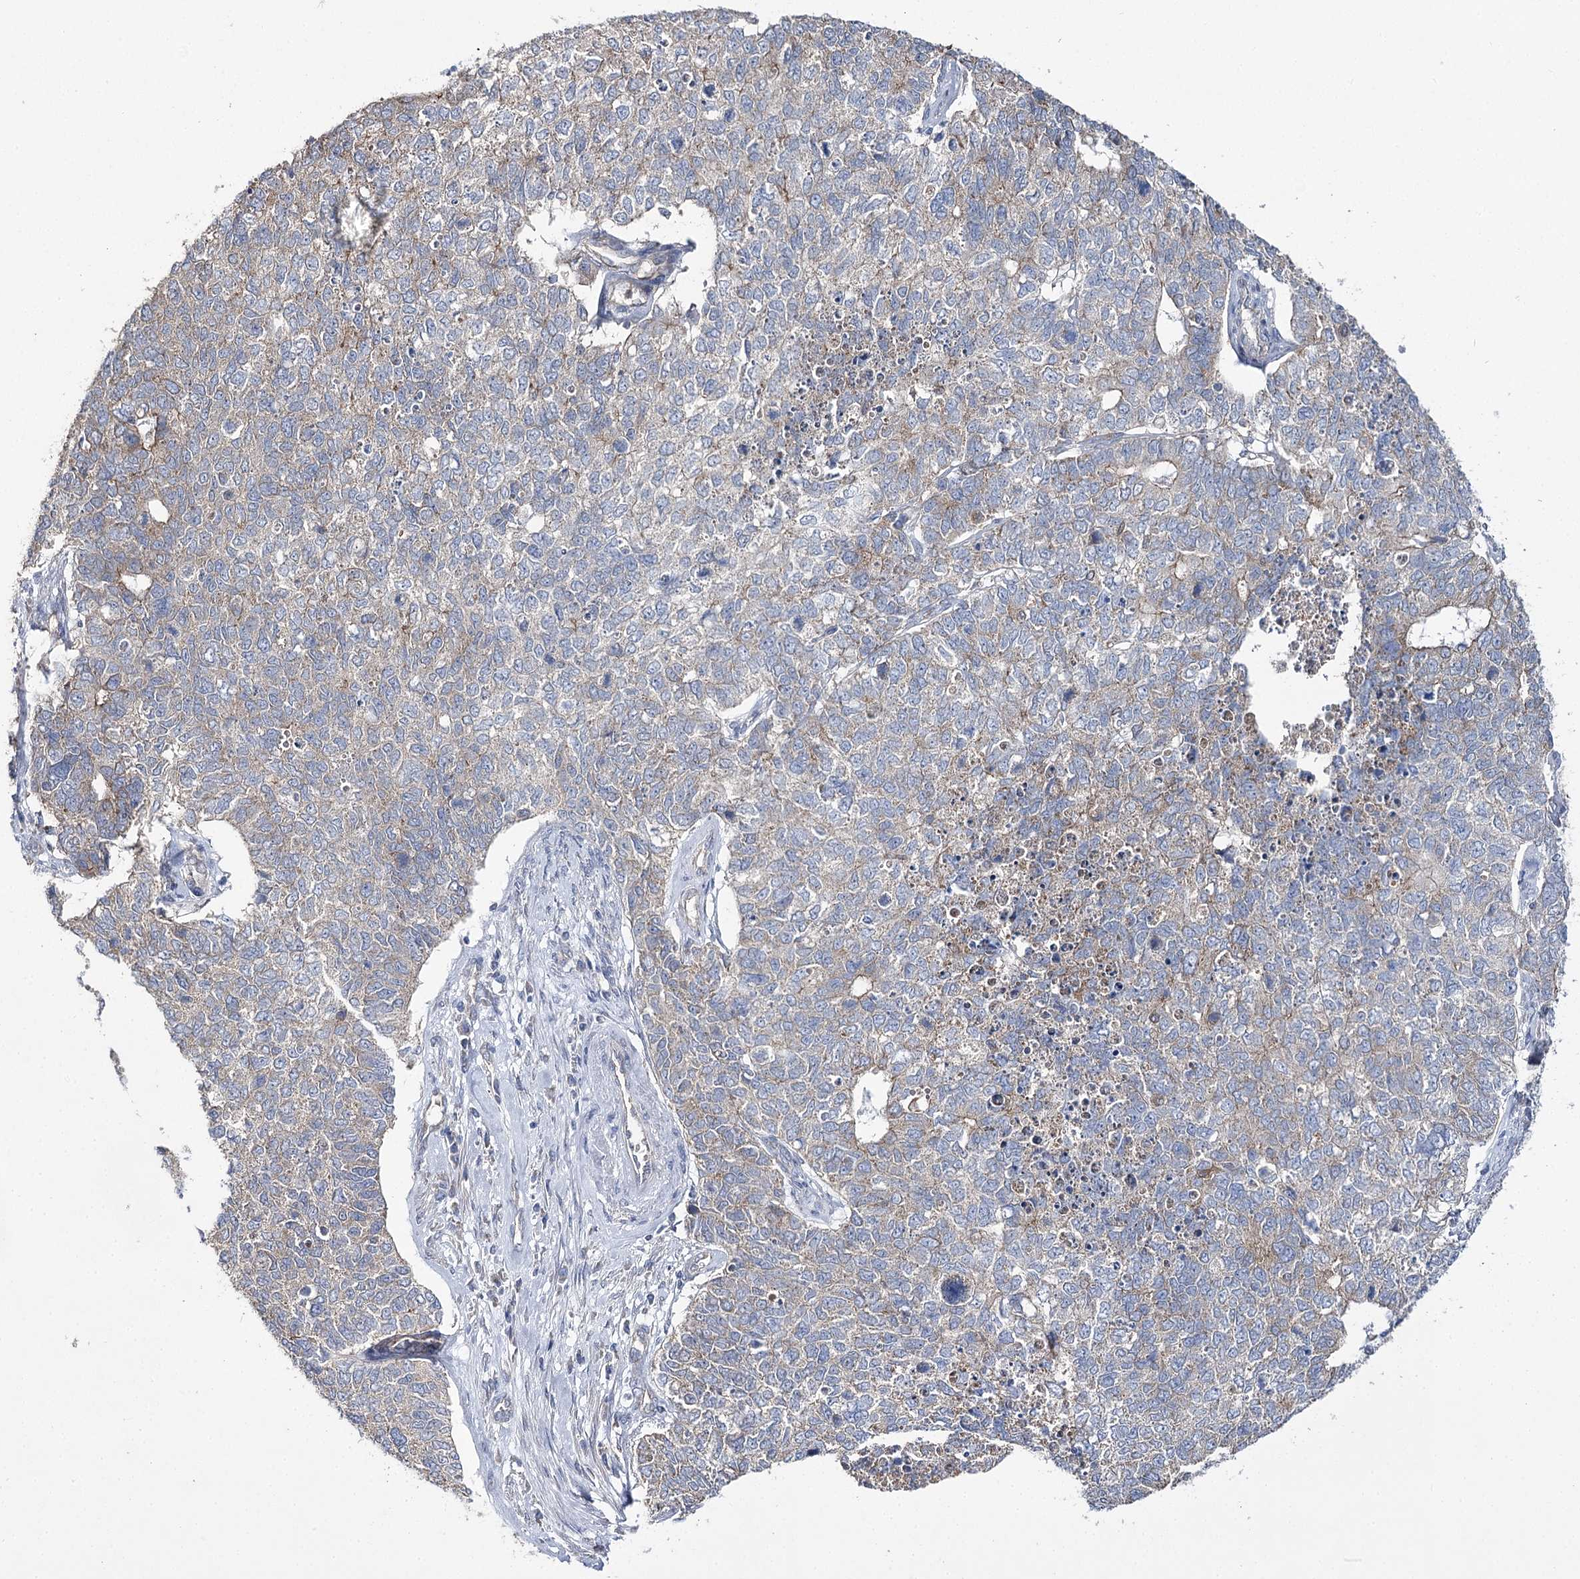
{"staining": {"intensity": "weak", "quantity": "<25%", "location": "cytoplasmic/membranous"}, "tissue": "cervical cancer", "cell_type": "Tumor cells", "image_type": "cancer", "snomed": [{"axis": "morphology", "description": "Squamous cell carcinoma, NOS"}, {"axis": "topography", "description": "Cervix"}], "caption": "Immunohistochemical staining of cervical cancer (squamous cell carcinoma) displays no significant positivity in tumor cells.", "gene": "AURKC", "patient": {"sex": "female", "age": 63}}